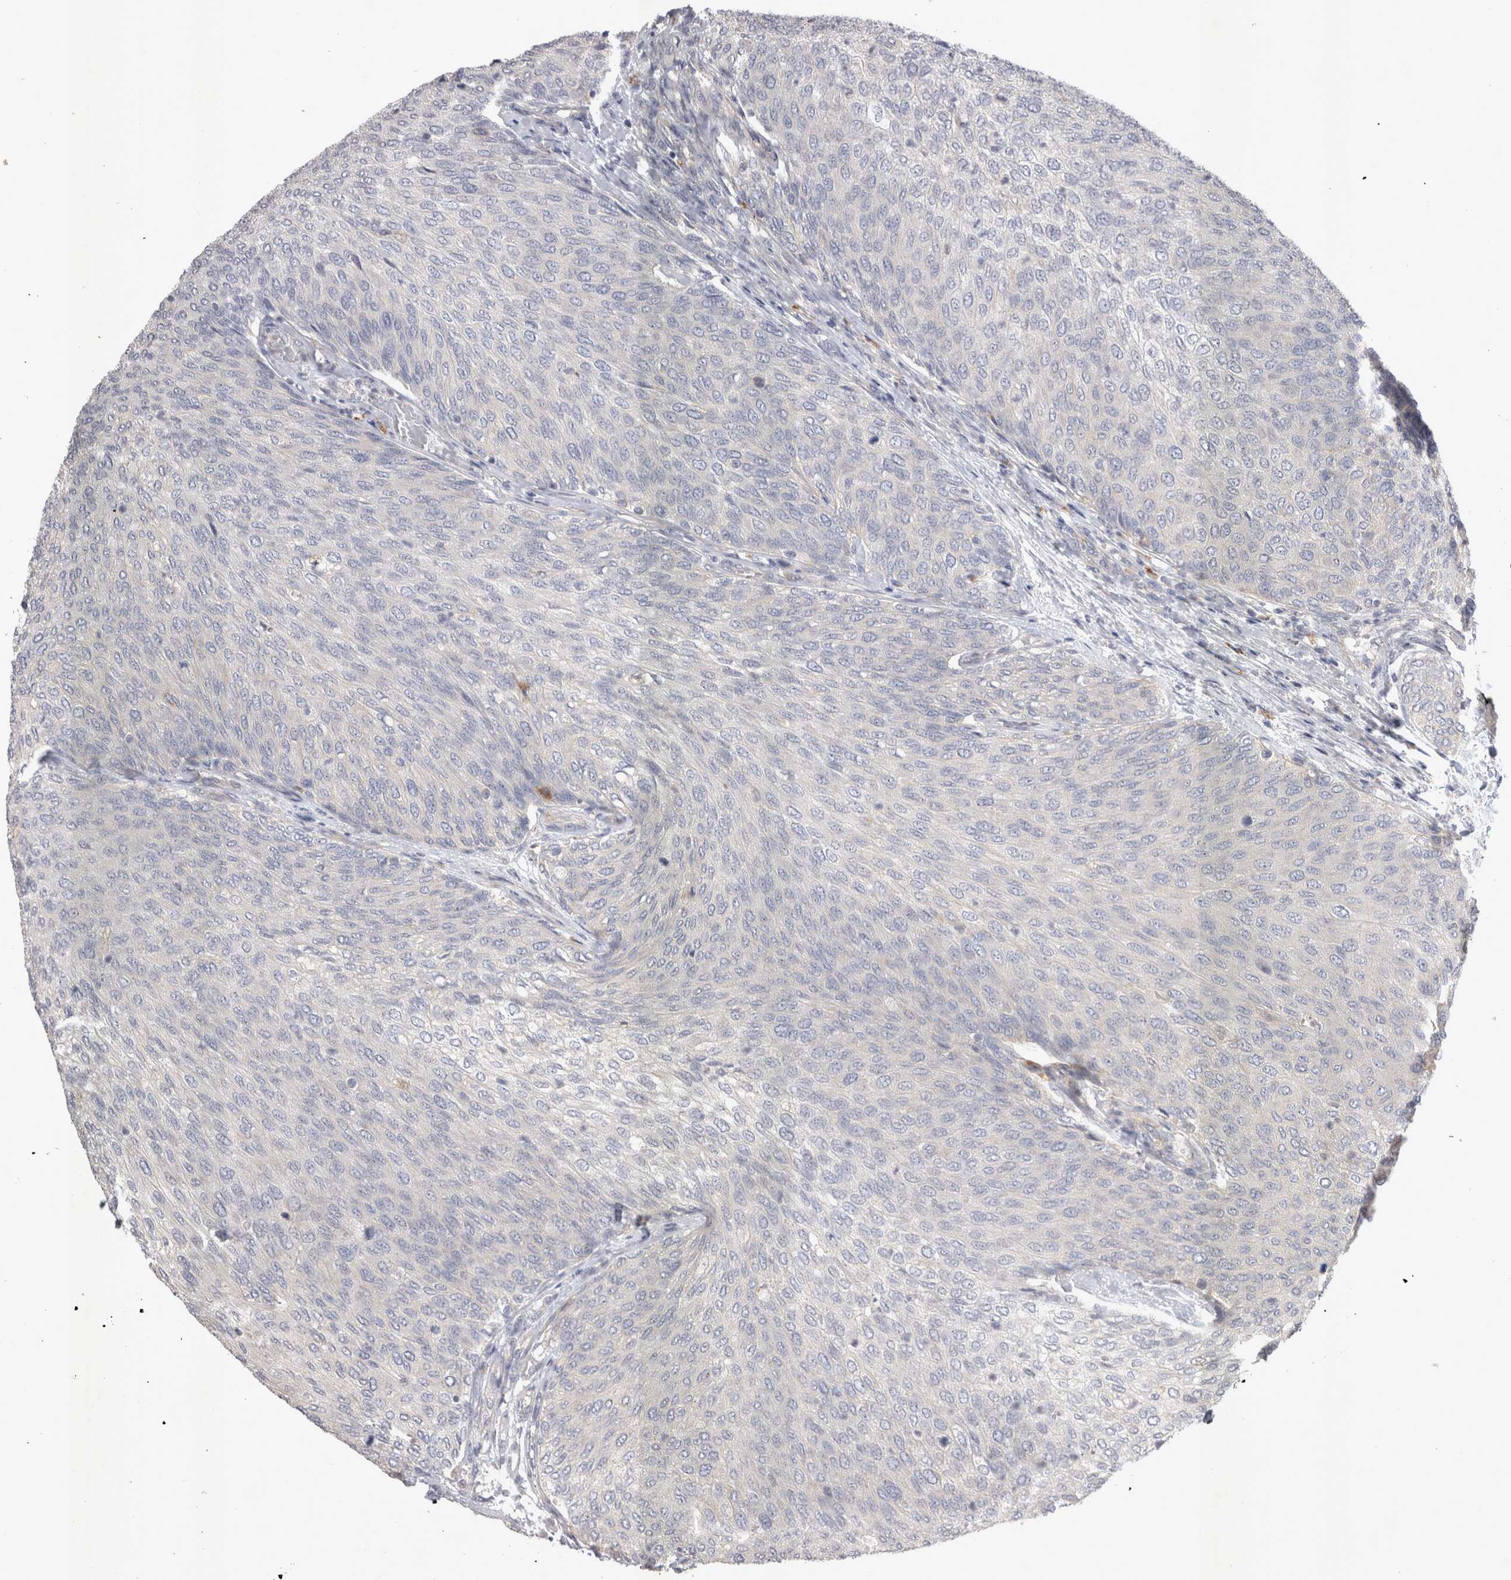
{"staining": {"intensity": "negative", "quantity": "none", "location": "none"}, "tissue": "urothelial cancer", "cell_type": "Tumor cells", "image_type": "cancer", "snomed": [{"axis": "morphology", "description": "Urothelial carcinoma, Low grade"}, {"axis": "topography", "description": "Urinary bladder"}], "caption": "Photomicrograph shows no significant protein positivity in tumor cells of urothelial cancer.", "gene": "CTBS", "patient": {"sex": "female", "age": 79}}